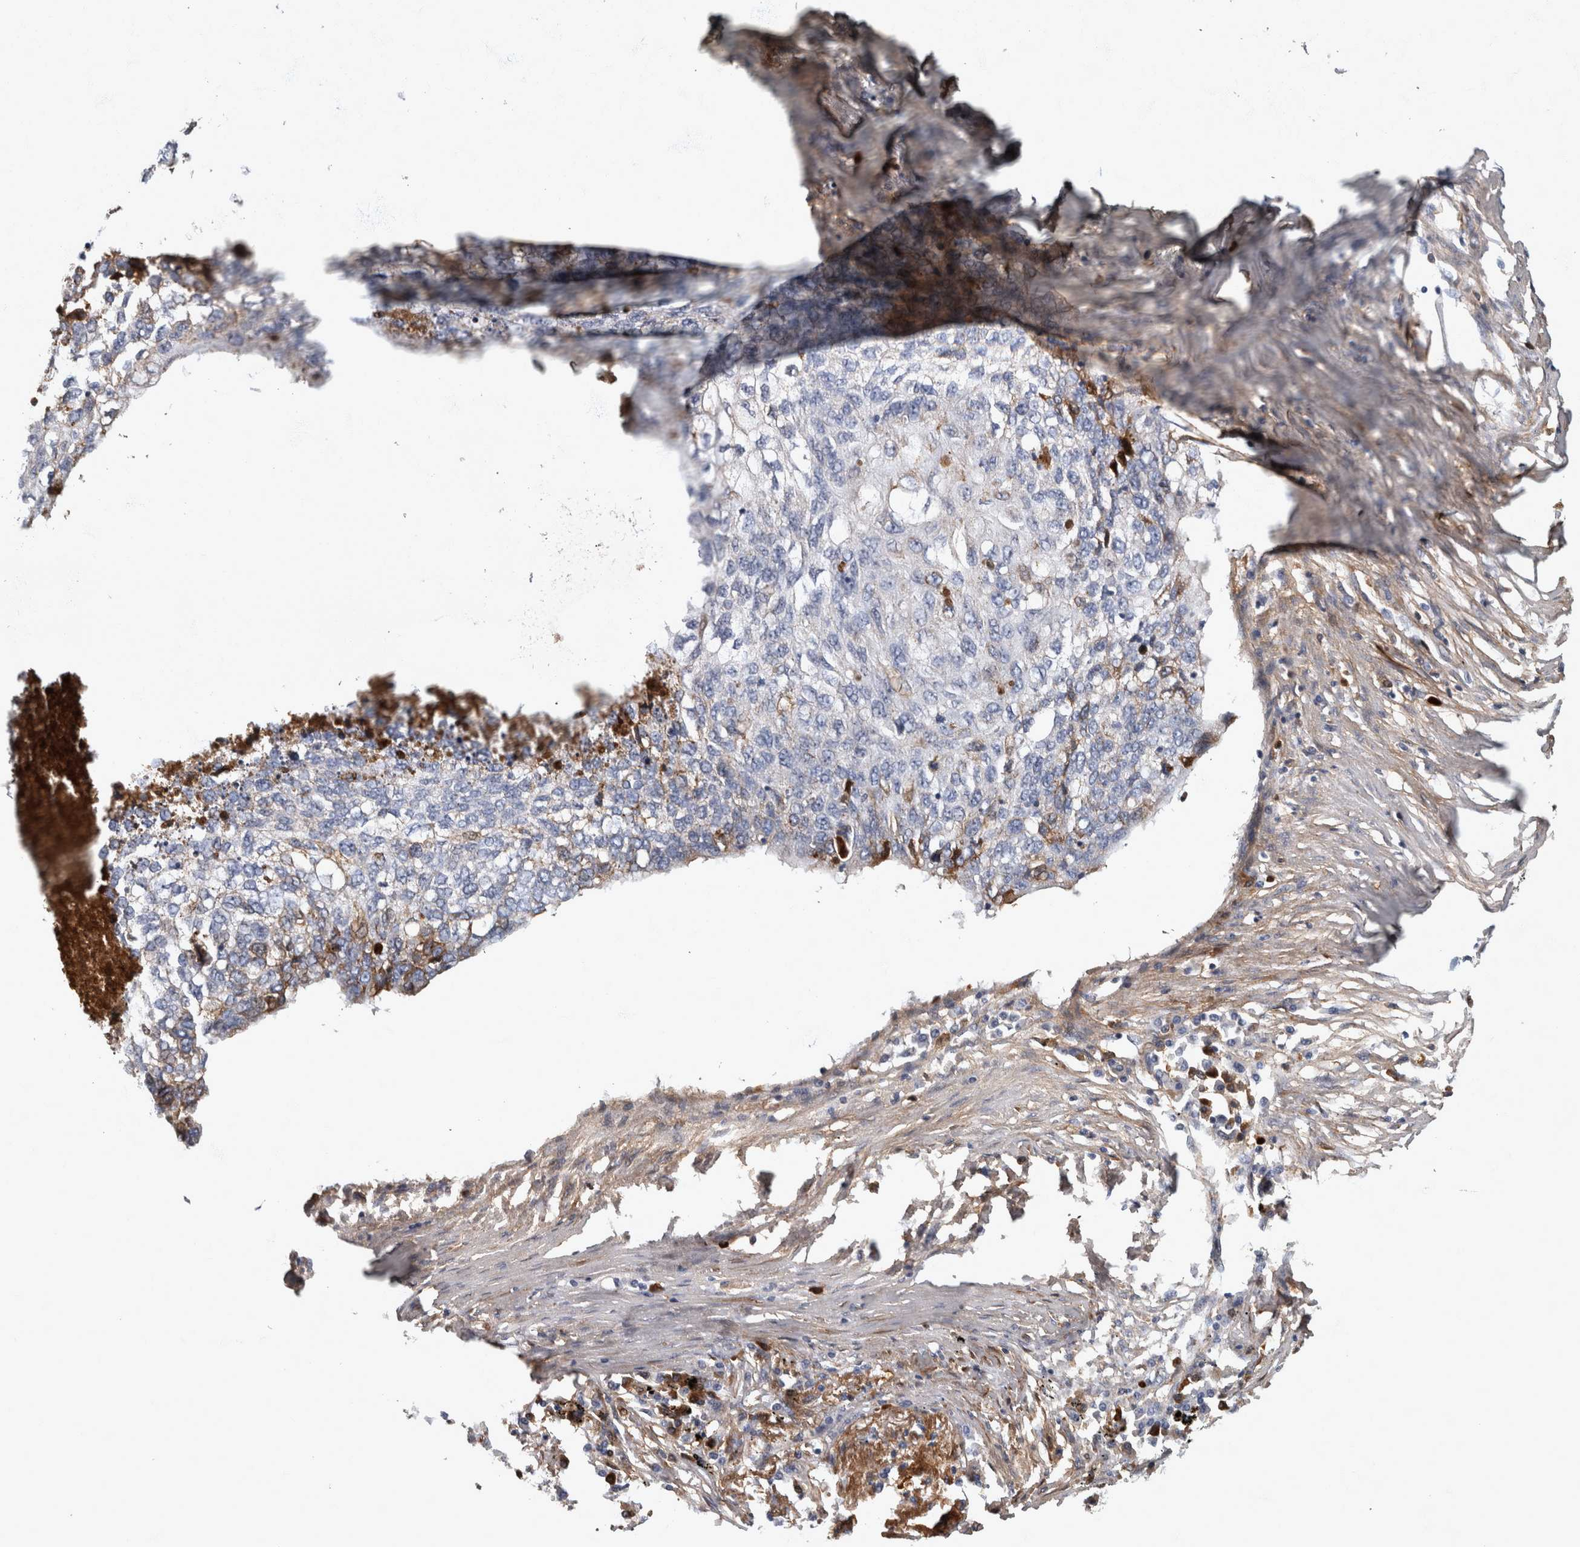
{"staining": {"intensity": "weak", "quantity": "<25%", "location": "cytoplasmic/membranous"}, "tissue": "lung cancer", "cell_type": "Tumor cells", "image_type": "cancer", "snomed": [{"axis": "morphology", "description": "Squamous cell carcinoma, NOS"}, {"axis": "topography", "description": "Lung"}], "caption": "This is an immunohistochemistry (IHC) image of human squamous cell carcinoma (lung). There is no positivity in tumor cells.", "gene": "DSG2", "patient": {"sex": "female", "age": 63}}